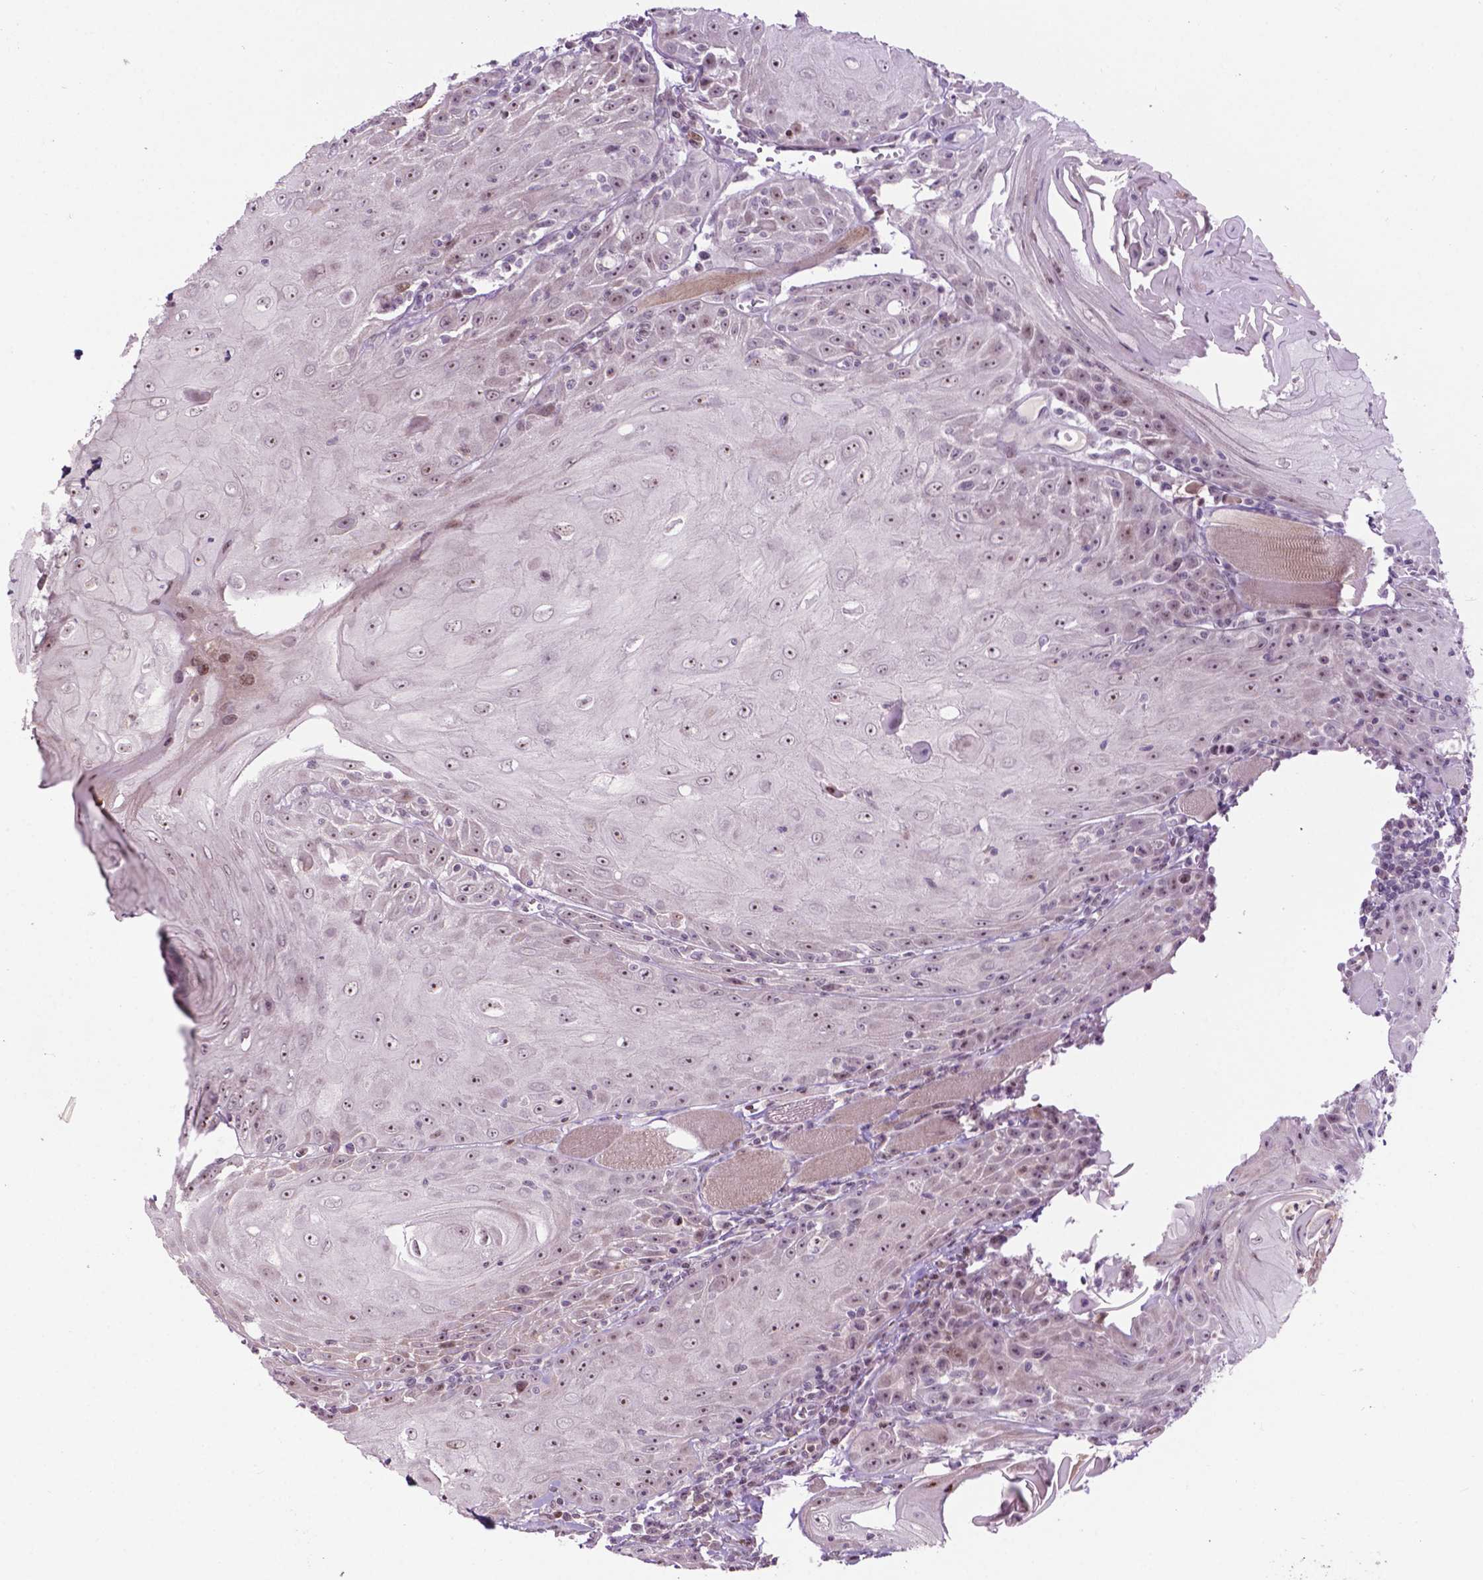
{"staining": {"intensity": "weak", "quantity": "25%-75%", "location": "nuclear"}, "tissue": "head and neck cancer", "cell_type": "Tumor cells", "image_type": "cancer", "snomed": [{"axis": "morphology", "description": "Squamous cell carcinoma, NOS"}, {"axis": "topography", "description": "Head-Neck"}], "caption": "This histopathology image reveals immunohistochemistry (IHC) staining of head and neck cancer (squamous cell carcinoma), with low weak nuclear staining in approximately 25%-75% of tumor cells.", "gene": "PTPN18", "patient": {"sex": "male", "age": 52}}